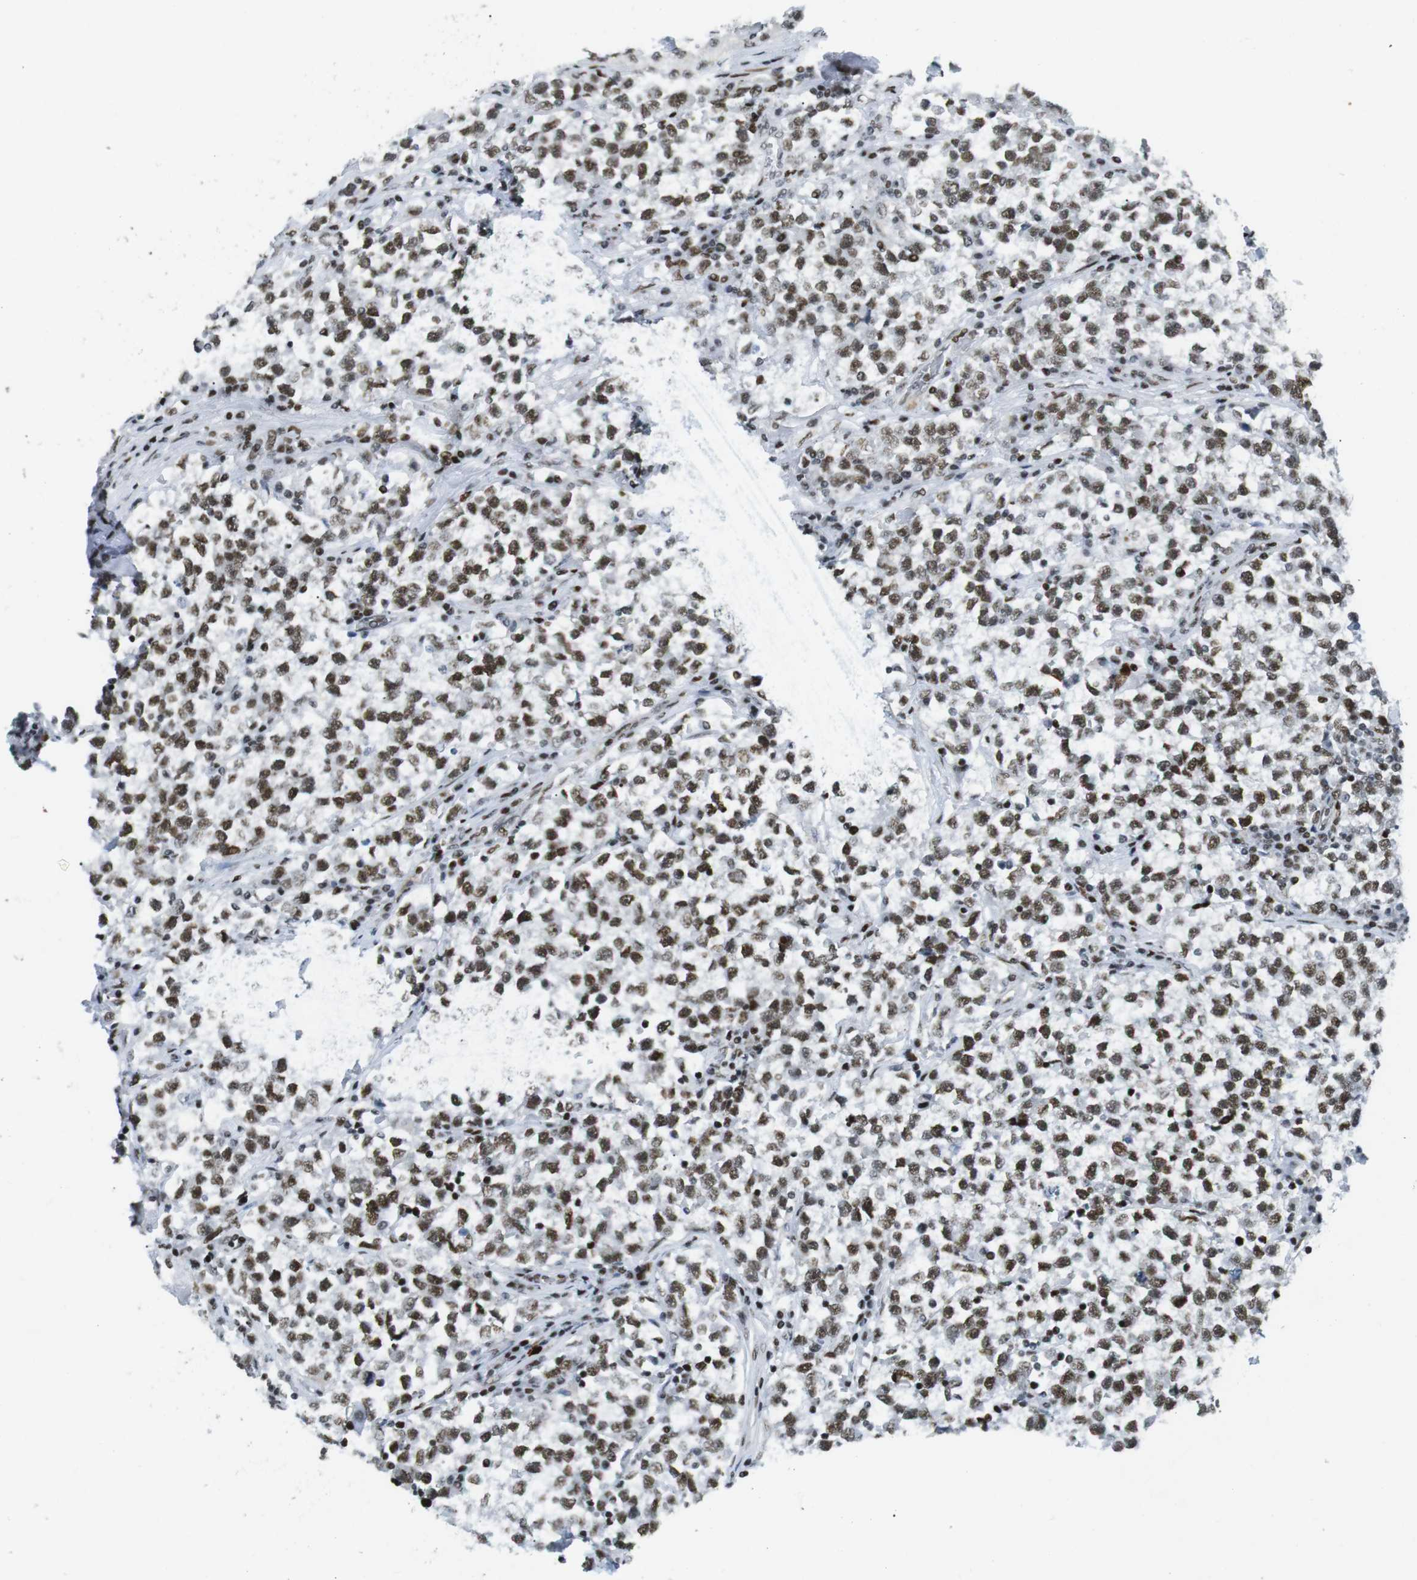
{"staining": {"intensity": "moderate", "quantity": ">75%", "location": "nuclear"}, "tissue": "testis cancer", "cell_type": "Tumor cells", "image_type": "cancer", "snomed": [{"axis": "morphology", "description": "Seminoma, NOS"}, {"axis": "topography", "description": "Testis"}], "caption": "High-power microscopy captured an IHC micrograph of testis seminoma, revealing moderate nuclear positivity in approximately >75% of tumor cells. (brown staining indicates protein expression, while blue staining denotes nuclei).", "gene": "ARID1A", "patient": {"sex": "male", "age": 22}}